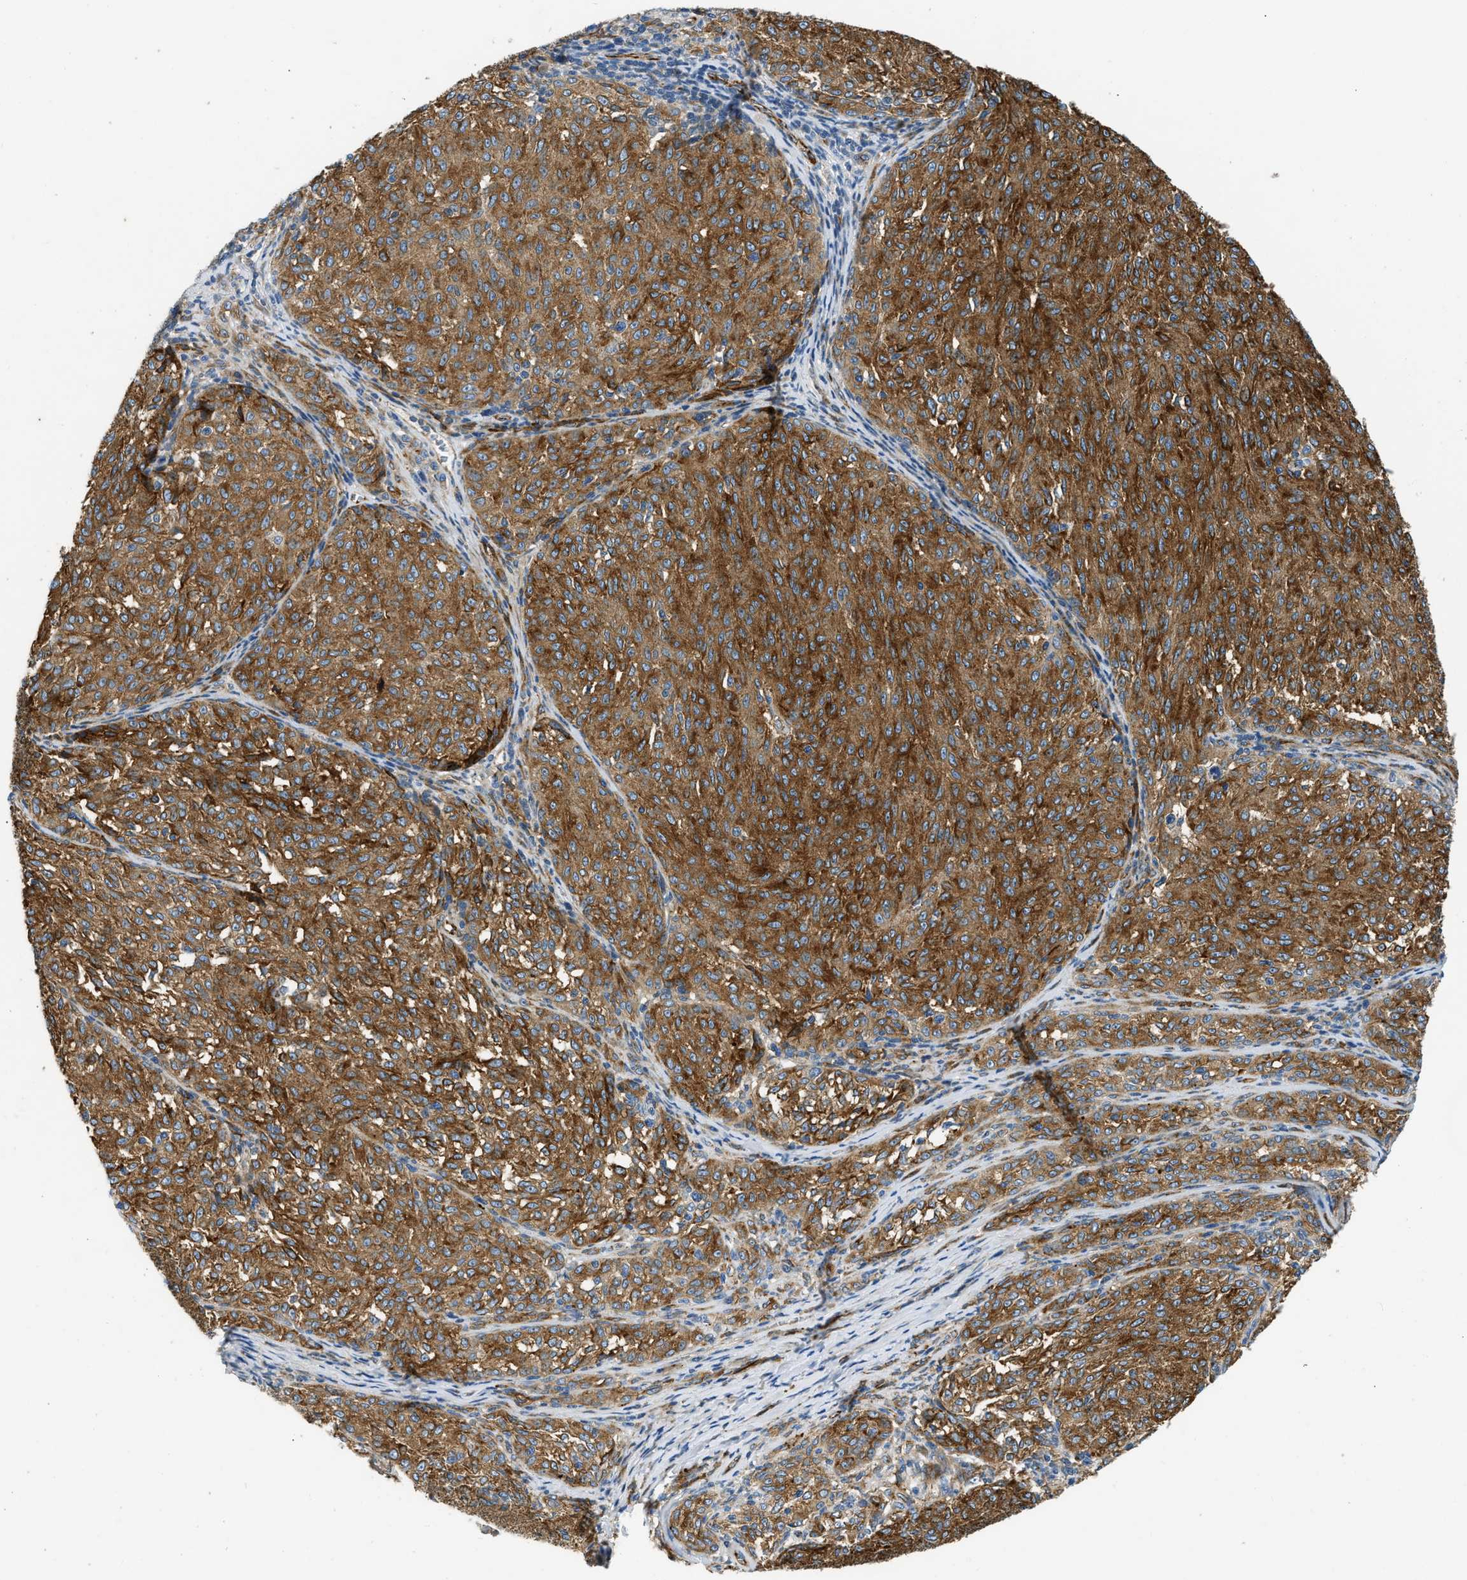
{"staining": {"intensity": "strong", "quantity": ">75%", "location": "cytoplasmic/membranous"}, "tissue": "melanoma", "cell_type": "Tumor cells", "image_type": "cancer", "snomed": [{"axis": "morphology", "description": "Malignant melanoma, NOS"}, {"axis": "topography", "description": "Skin"}], "caption": "An image showing strong cytoplasmic/membranous expression in about >75% of tumor cells in melanoma, as visualized by brown immunohistochemical staining.", "gene": "ULK4", "patient": {"sex": "female", "age": 72}}